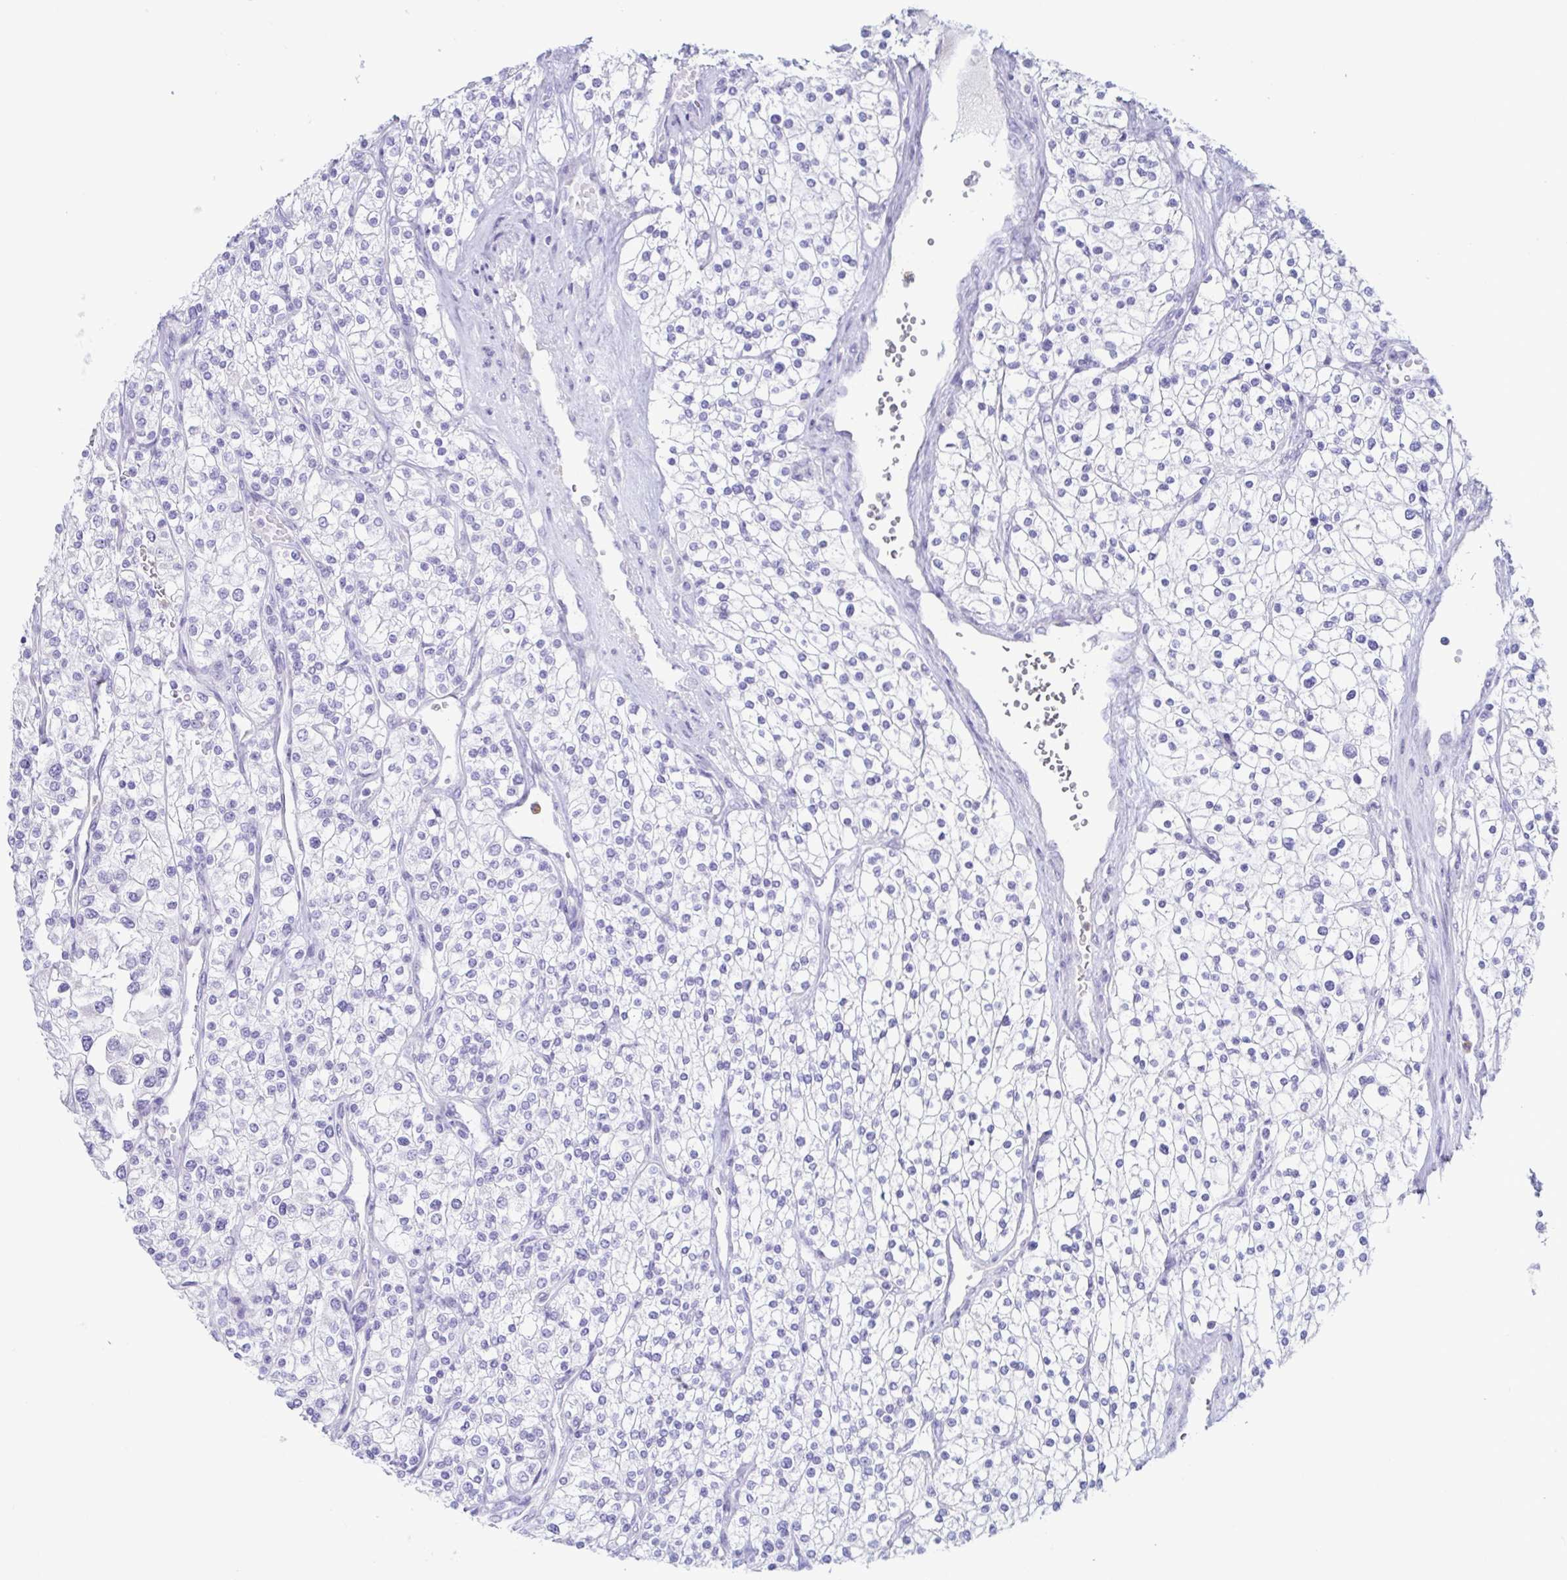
{"staining": {"intensity": "negative", "quantity": "none", "location": "none"}, "tissue": "renal cancer", "cell_type": "Tumor cells", "image_type": "cancer", "snomed": [{"axis": "morphology", "description": "Adenocarcinoma, NOS"}, {"axis": "topography", "description": "Kidney"}], "caption": "DAB immunohistochemical staining of adenocarcinoma (renal) reveals no significant staining in tumor cells.", "gene": "AZU1", "patient": {"sex": "male", "age": 80}}